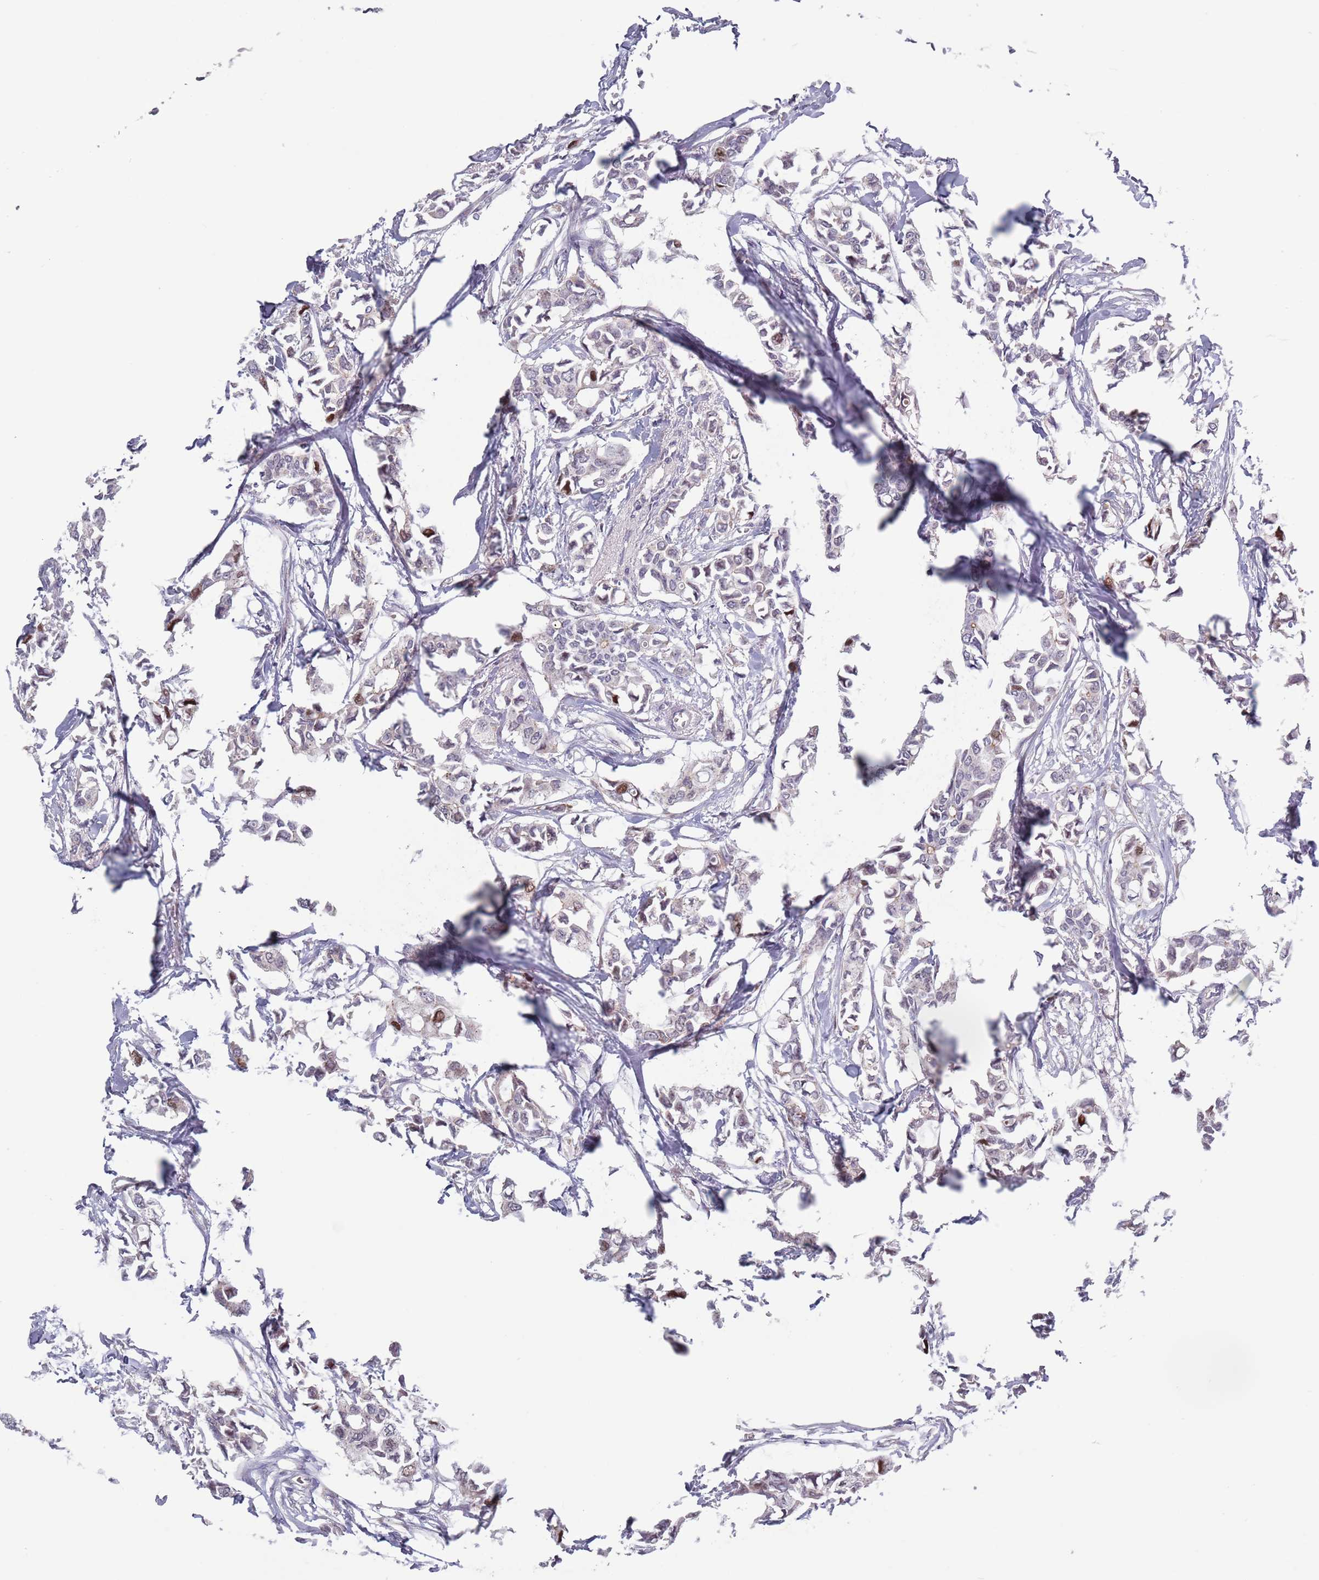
{"staining": {"intensity": "moderate", "quantity": "<25%", "location": "cytoplasmic/membranous,nuclear"}, "tissue": "breast cancer", "cell_type": "Tumor cells", "image_type": "cancer", "snomed": [{"axis": "morphology", "description": "Duct carcinoma"}, {"axis": "topography", "description": "Breast"}], "caption": "Intraductal carcinoma (breast) stained for a protein (brown) demonstrates moderate cytoplasmic/membranous and nuclear positive expression in about <25% of tumor cells.", "gene": "ZKSCAN2", "patient": {"sex": "female", "age": 41}}